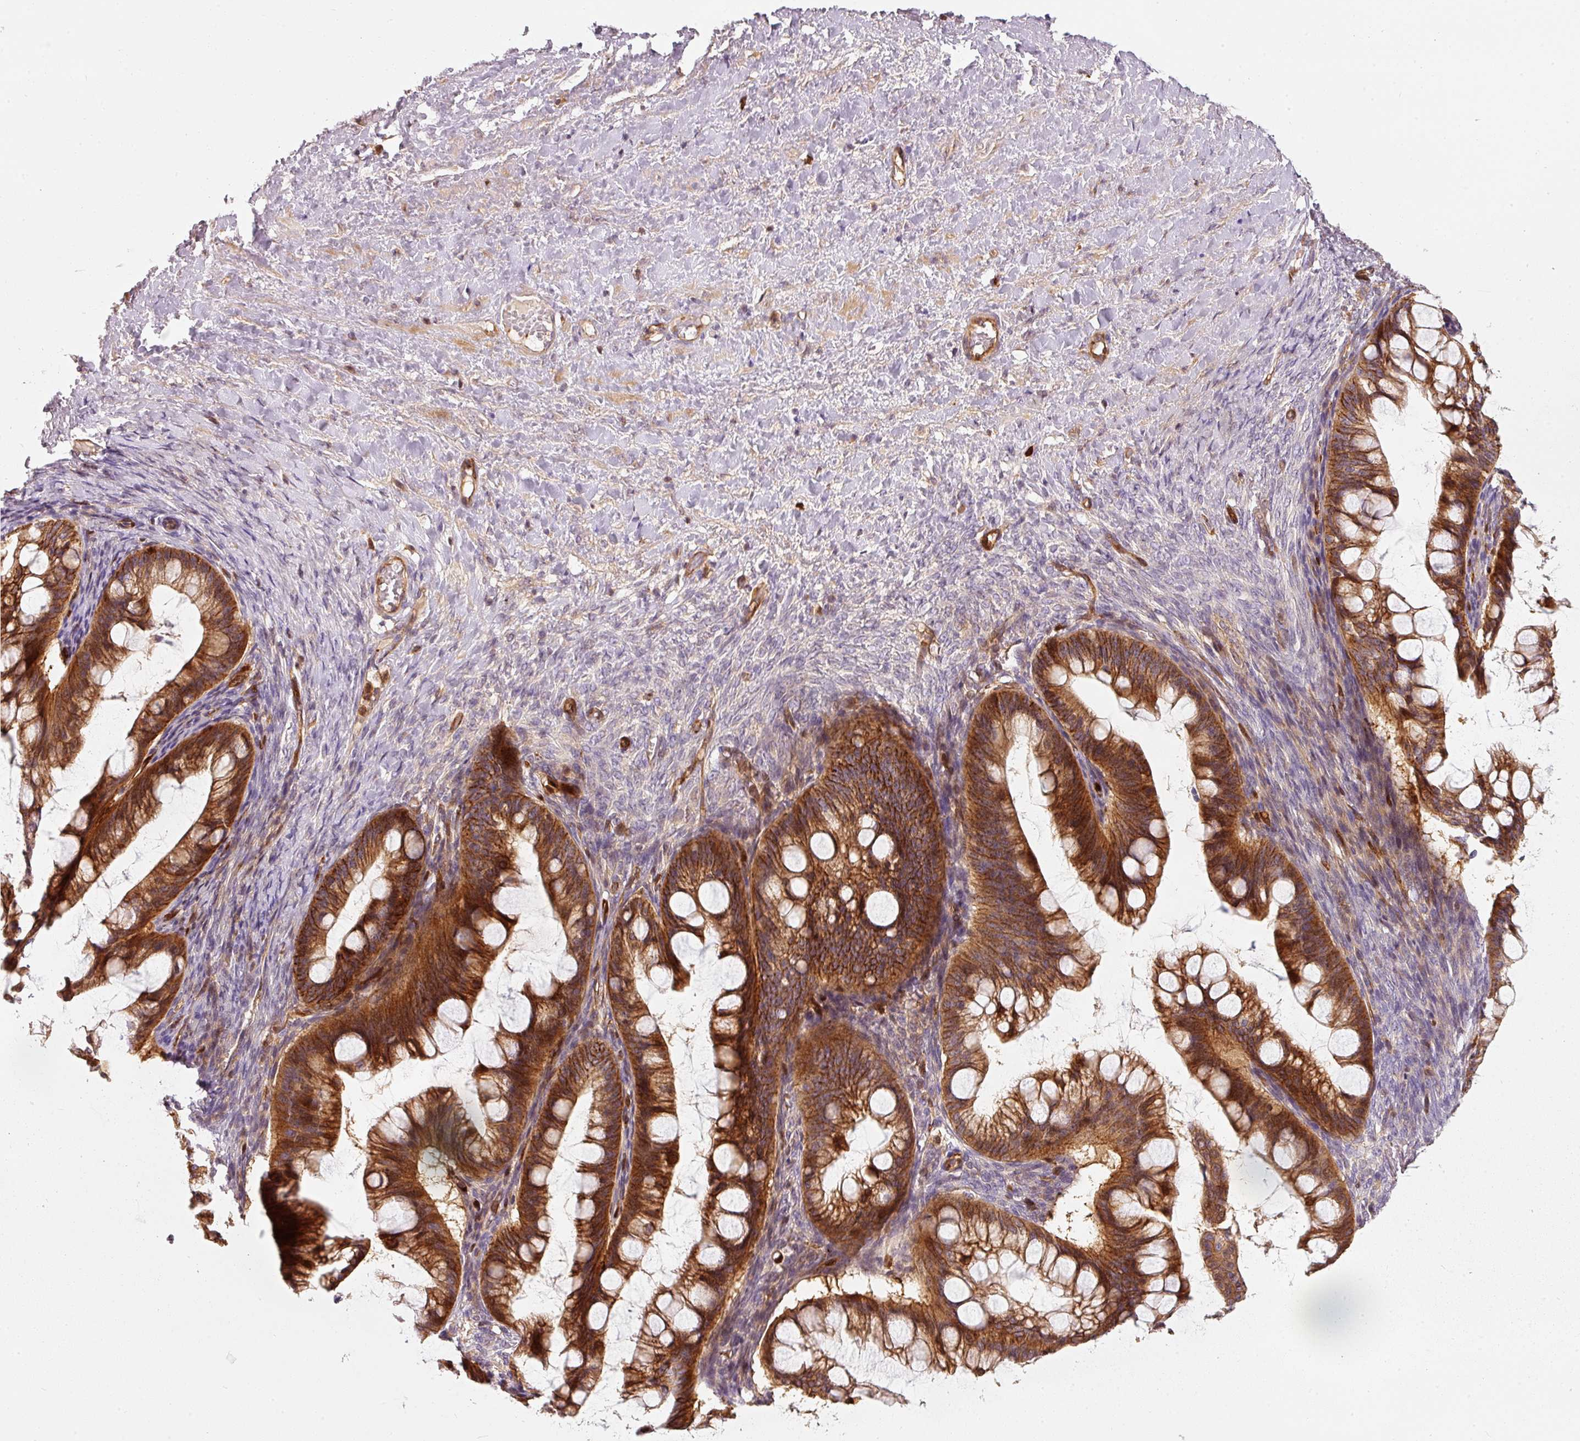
{"staining": {"intensity": "strong", "quantity": ">75%", "location": "cytoplasmic/membranous"}, "tissue": "ovarian cancer", "cell_type": "Tumor cells", "image_type": "cancer", "snomed": [{"axis": "morphology", "description": "Cystadenocarcinoma, mucinous, NOS"}, {"axis": "topography", "description": "Ovary"}], "caption": "High-magnification brightfield microscopy of ovarian cancer stained with DAB (brown) and counterstained with hematoxylin (blue). tumor cells exhibit strong cytoplasmic/membranous expression is appreciated in about>75% of cells.", "gene": "IQGAP2", "patient": {"sex": "female", "age": 73}}